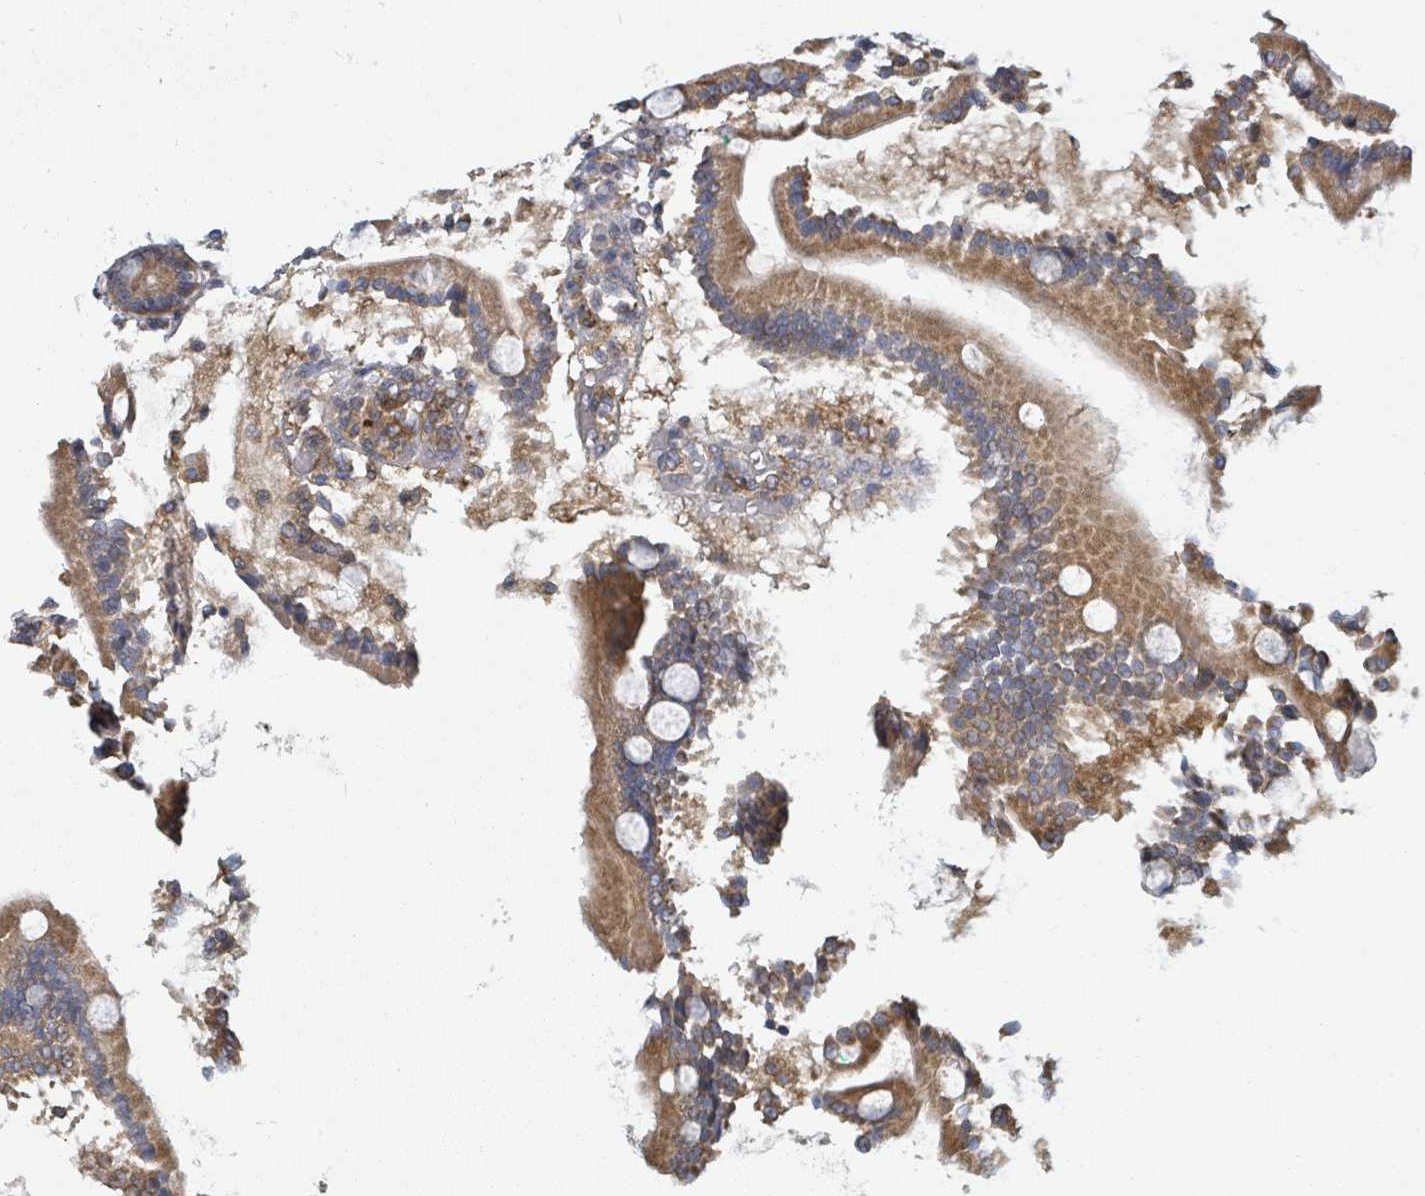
{"staining": {"intensity": "moderate", "quantity": ">75%", "location": "cytoplasmic/membranous"}, "tissue": "duodenum", "cell_type": "Glandular cells", "image_type": "normal", "snomed": [{"axis": "morphology", "description": "Normal tissue, NOS"}, {"axis": "topography", "description": "Duodenum"}], "caption": "Duodenum stained for a protein demonstrates moderate cytoplasmic/membranous positivity in glandular cells.", "gene": "GABBR1", "patient": {"sex": "male", "age": 55}}